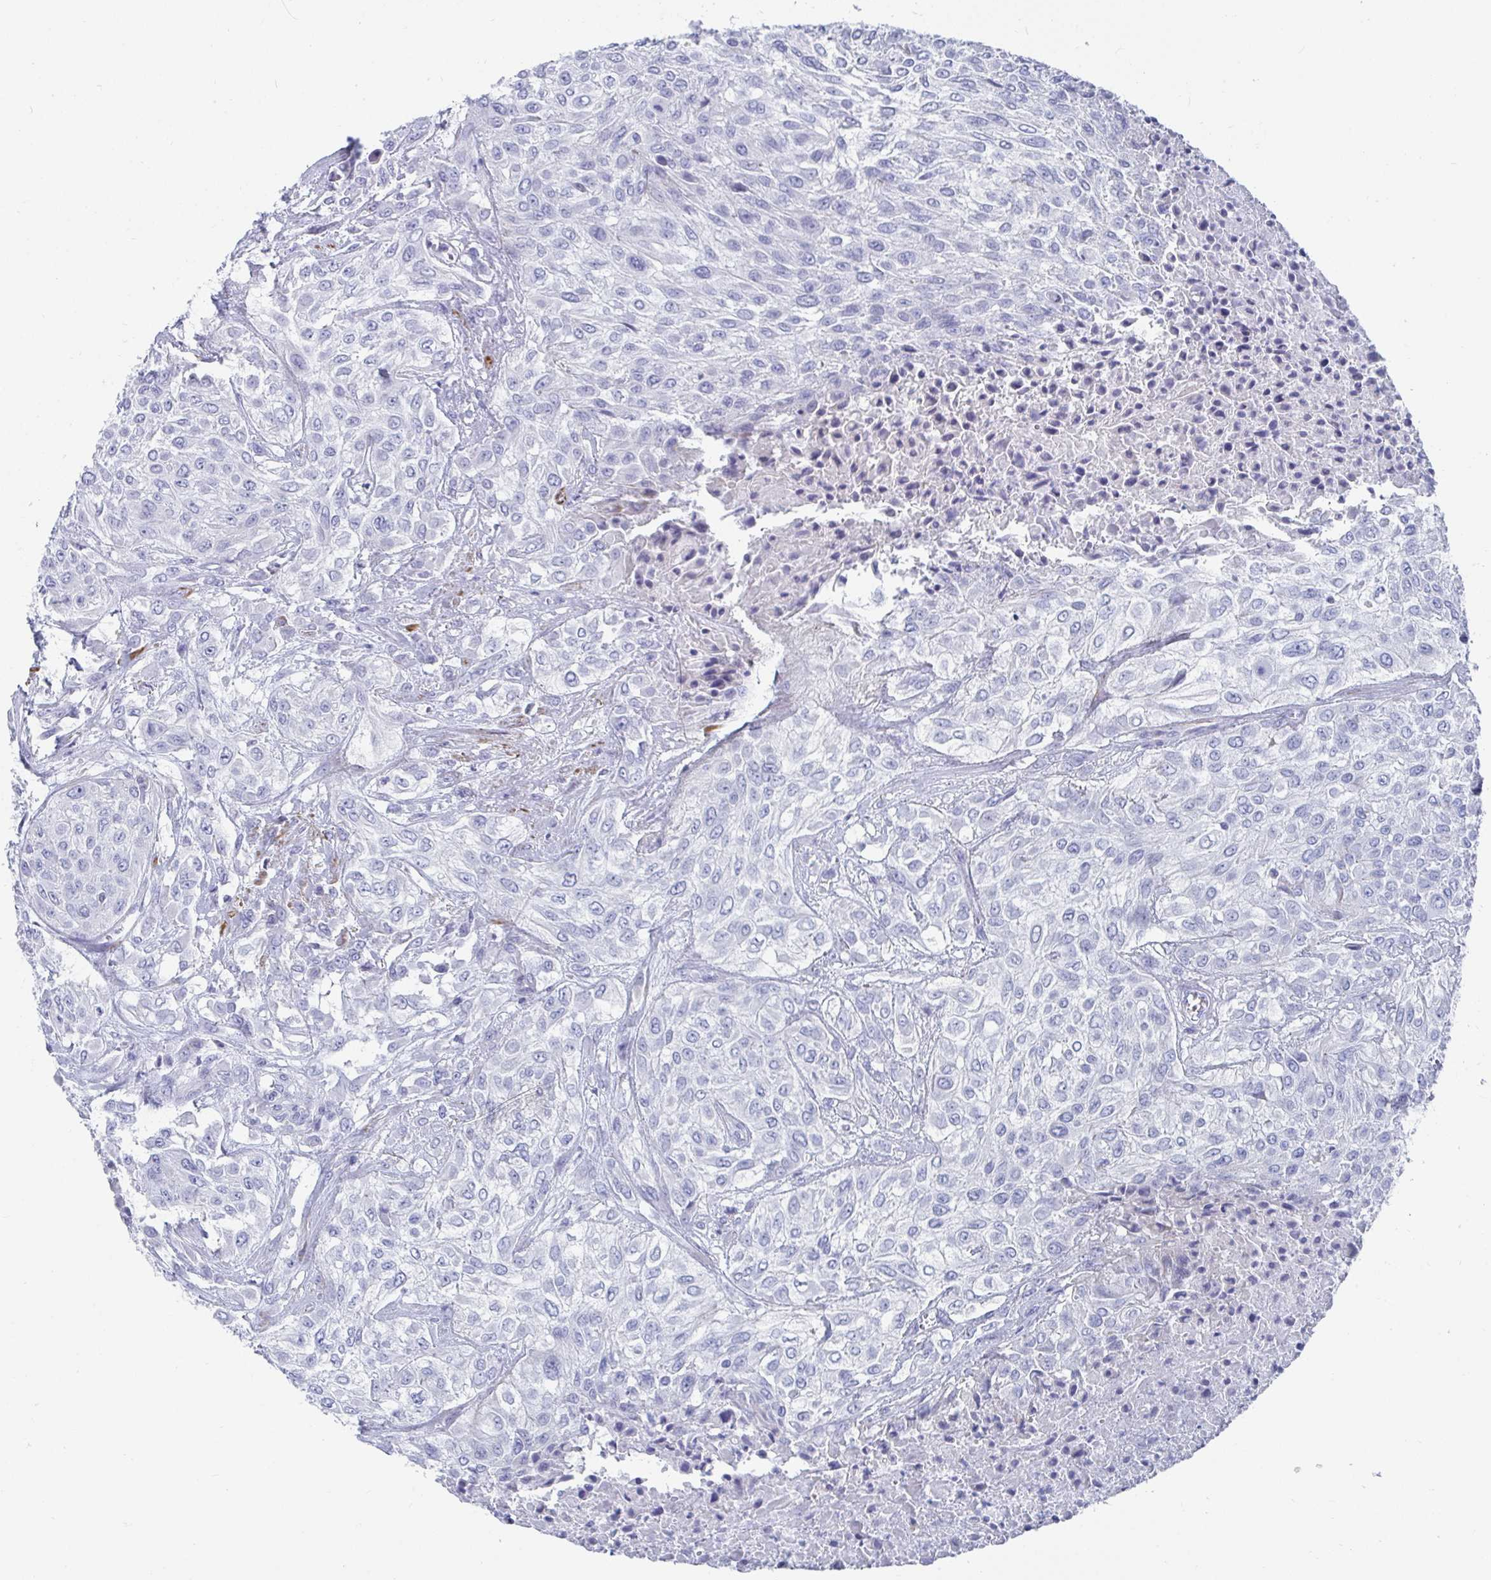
{"staining": {"intensity": "negative", "quantity": "none", "location": "none"}, "tissue": "urothelial cancer", "cell_type": "Tumor cells", "image_type": "cancer", "snomed": [{"axis": "morphology", "description": "Urothelial carcinoma, High grade"}, {"axis": "topography", "description": "Urinary bladder"}], "caption": "Immunohistochemistry micrograph of neoplastic tissue: urothelial cancer stained with DAB (3,3'-diaminobenzidine) reveals no significant protein staining in tumor cells. Nuclei are stained in blue.", "gene": "ZFP82", "patient": {"sex": "male", "age": 57}}